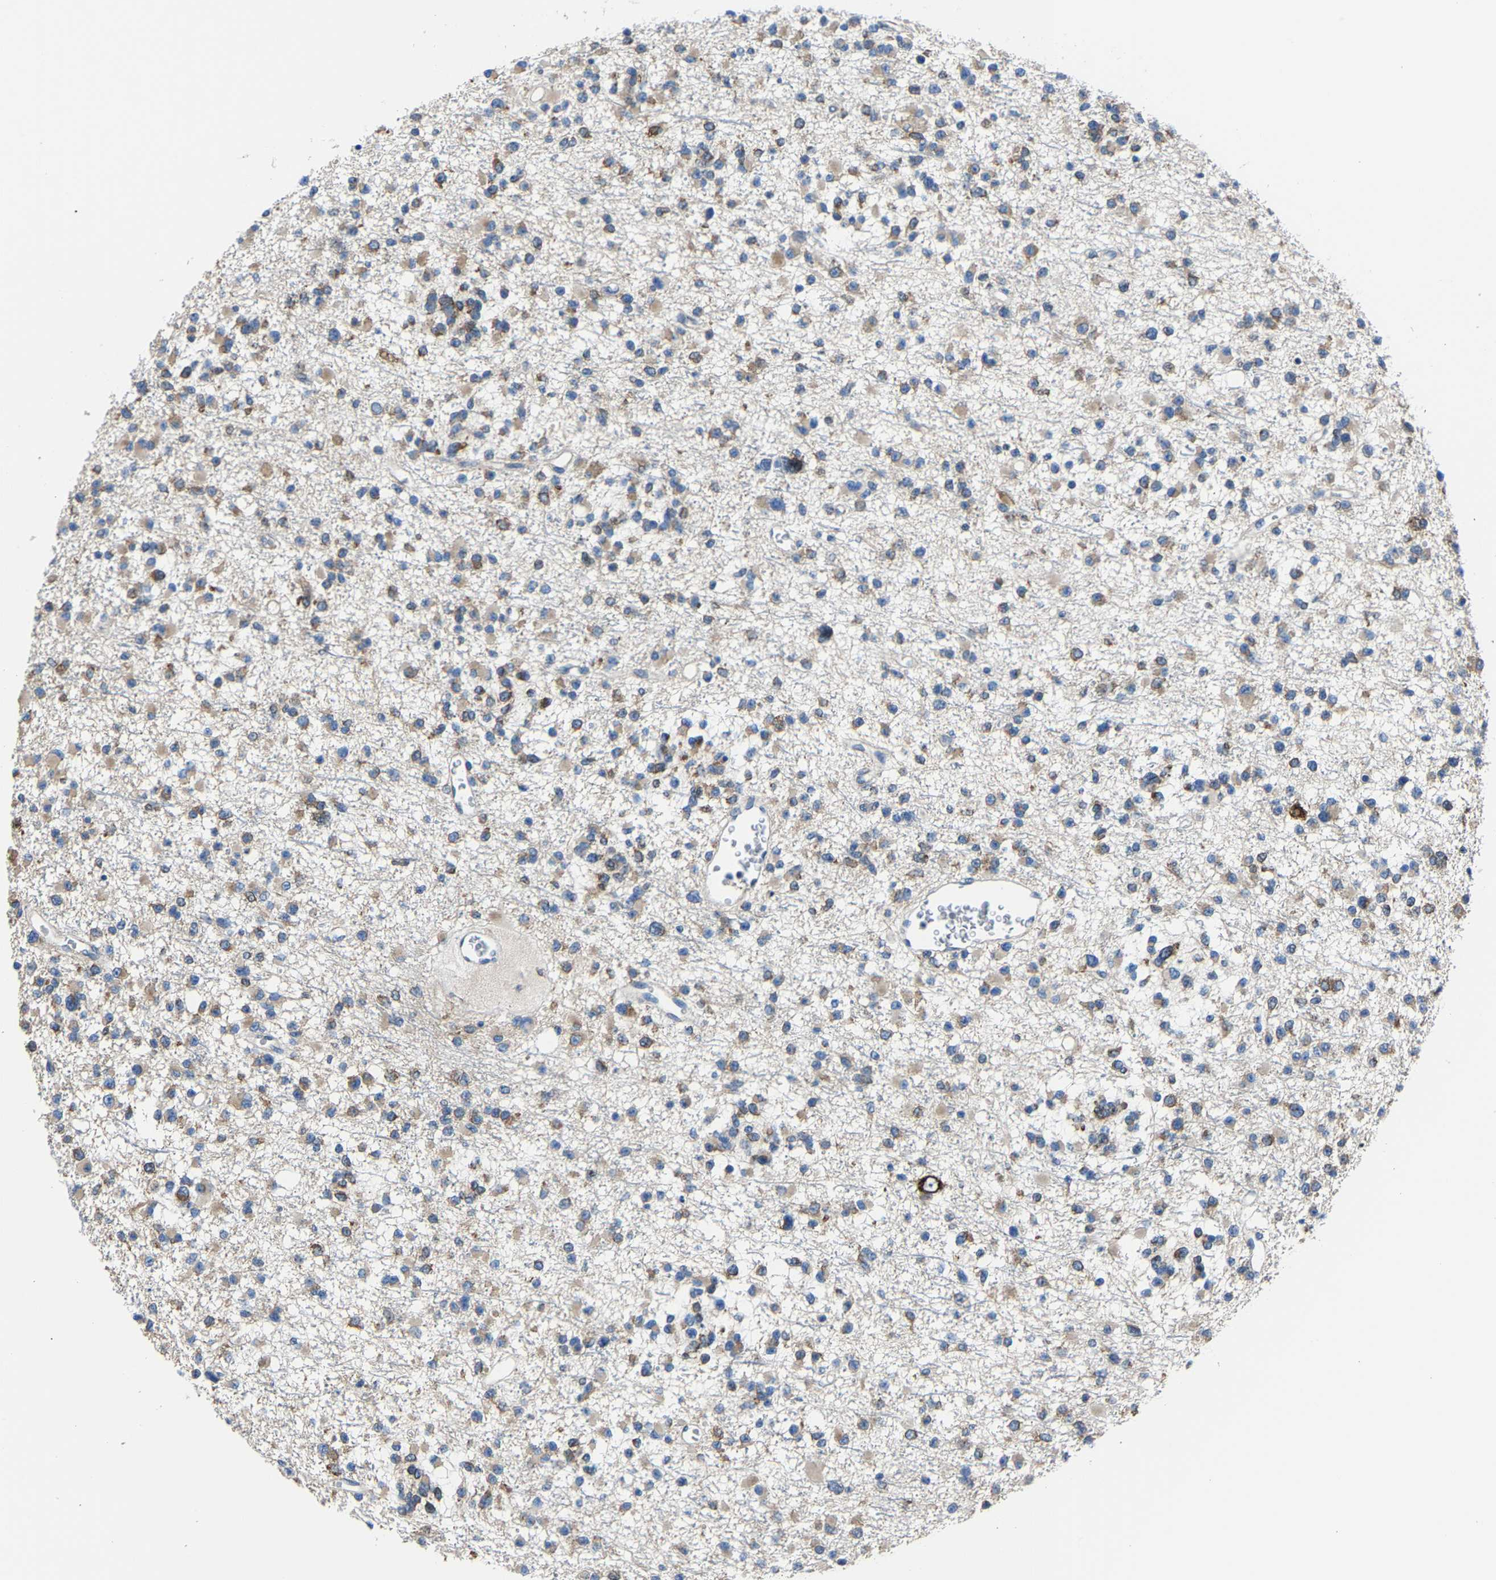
{"staining": {"intensity": "moderate", "quantity": "25%-75%", "location": "cytoplasmic/membranous"}, "tissue": "glioma", "cell_type": "Tumor cells", "image_type": "cancer", "snomed": [{"axis": "morphology", "description": "Glioma, malignant, Low grade"}, {"axis": "topography", "description": "Brain"}], "caption": "Human glioma stained with a protein marker displays moderate staining in tumor cells.", "gene": "G3BP2", "patient": {"sex": "female", "age": 22}}